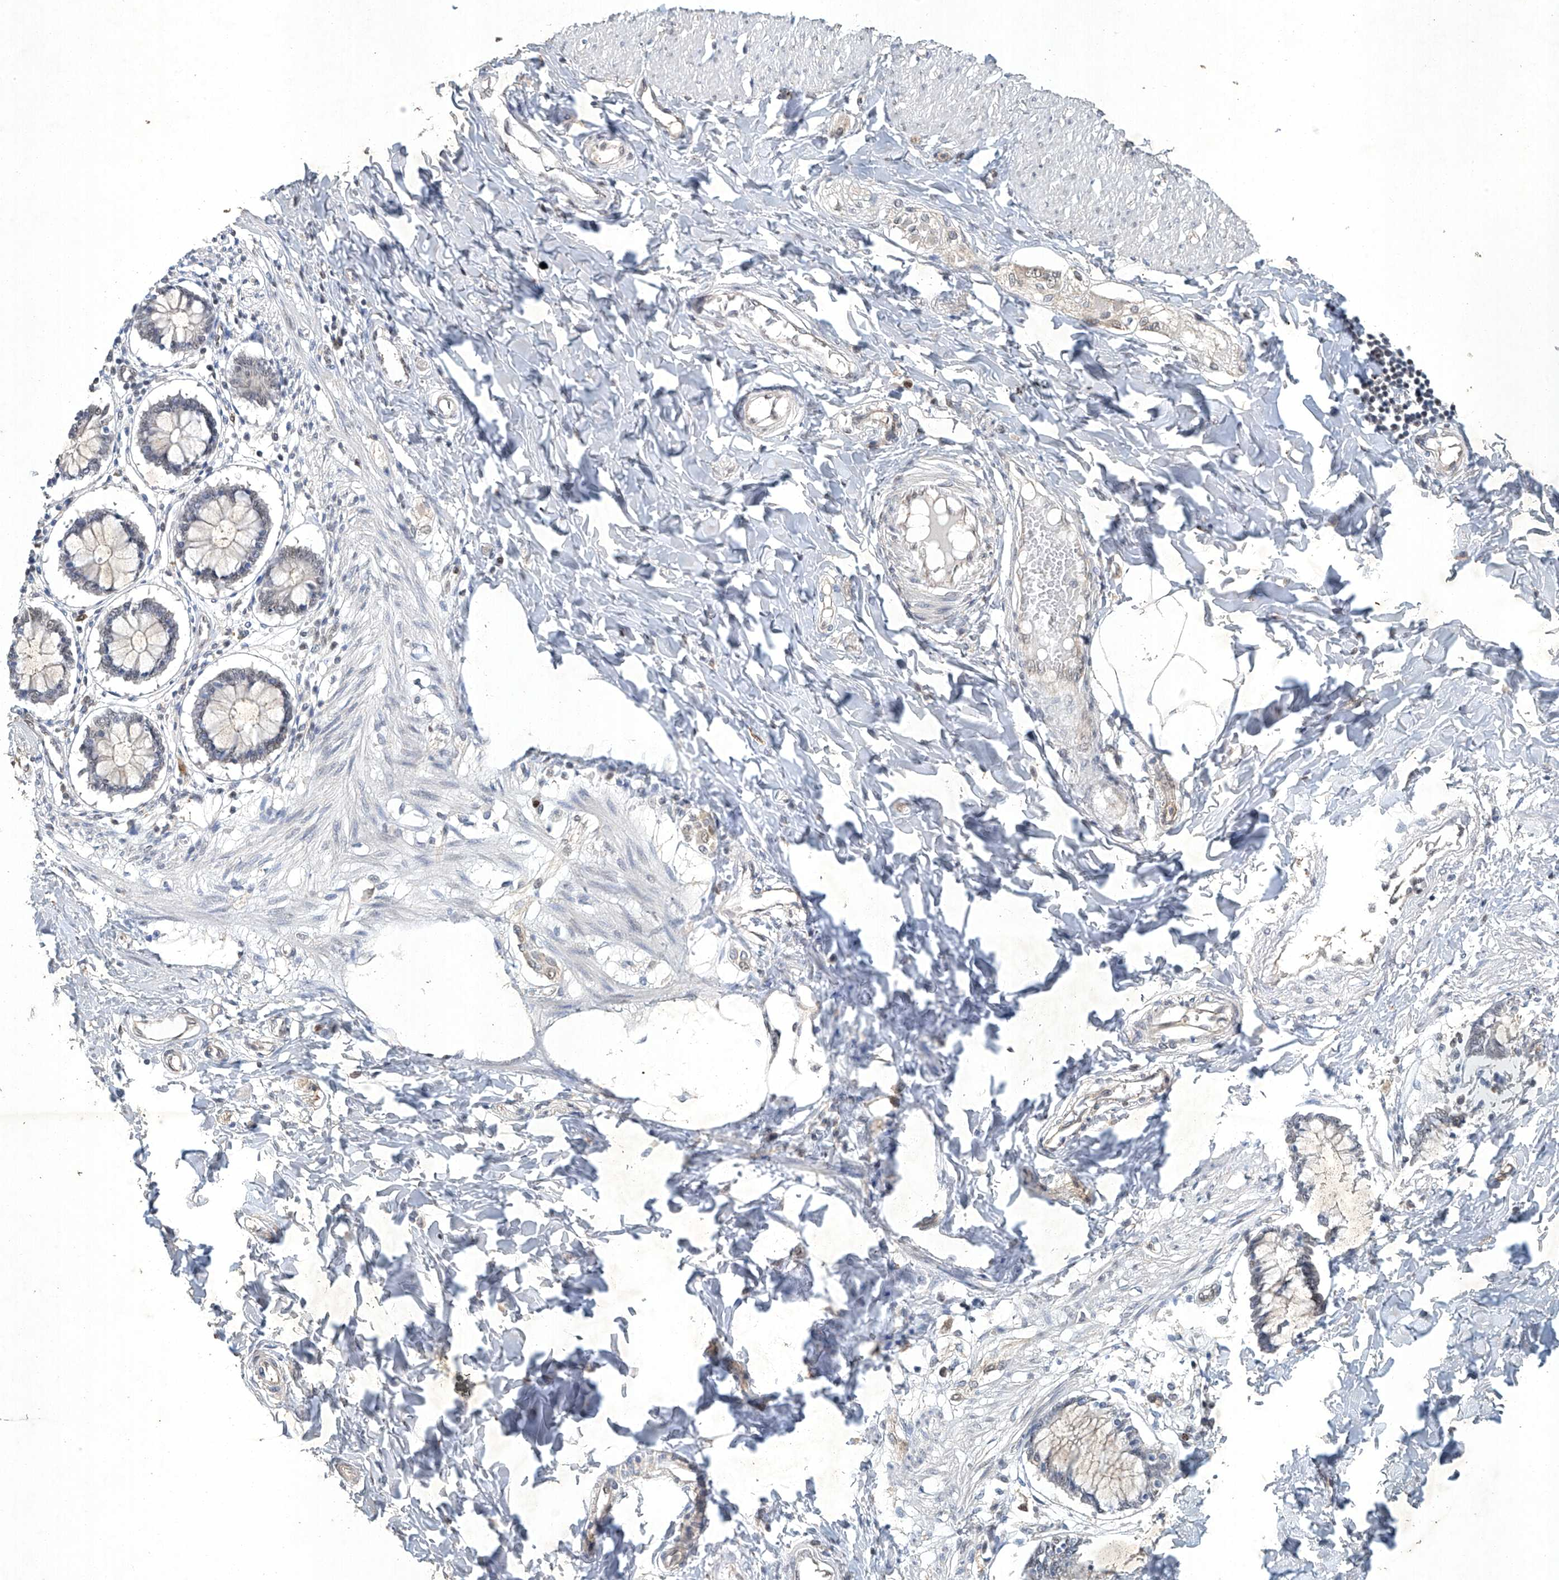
{"staining": {"intensity": "weak", "quantity": "<25%", "location": "nuclear"}, "tissue": "smooth muscle", "cell_type": "Smooth muscle cells", "image_type": "normal", "snomed": [{"axis": "morphology", "description": "Normal tissue, NOS"}, {"axis": "morphology", "description": "Adenocarcinoma, NOS"}, {"axis": "topography", "description": "Colon"}, {"axis": "topography", "description": "Peripheral nerve tissue"}], "caption": "DAB (3,3'-diaminobenzidine) immunohistochemical staining of normal smooth muscle displays no significant positivity in smooth muscle cells. The staining is performed using DAB brown chromogen with nuclei counter-stained in using hematoxylin.", "gene": "TAF8", "patient": {"sex": "male", "age": 14}}